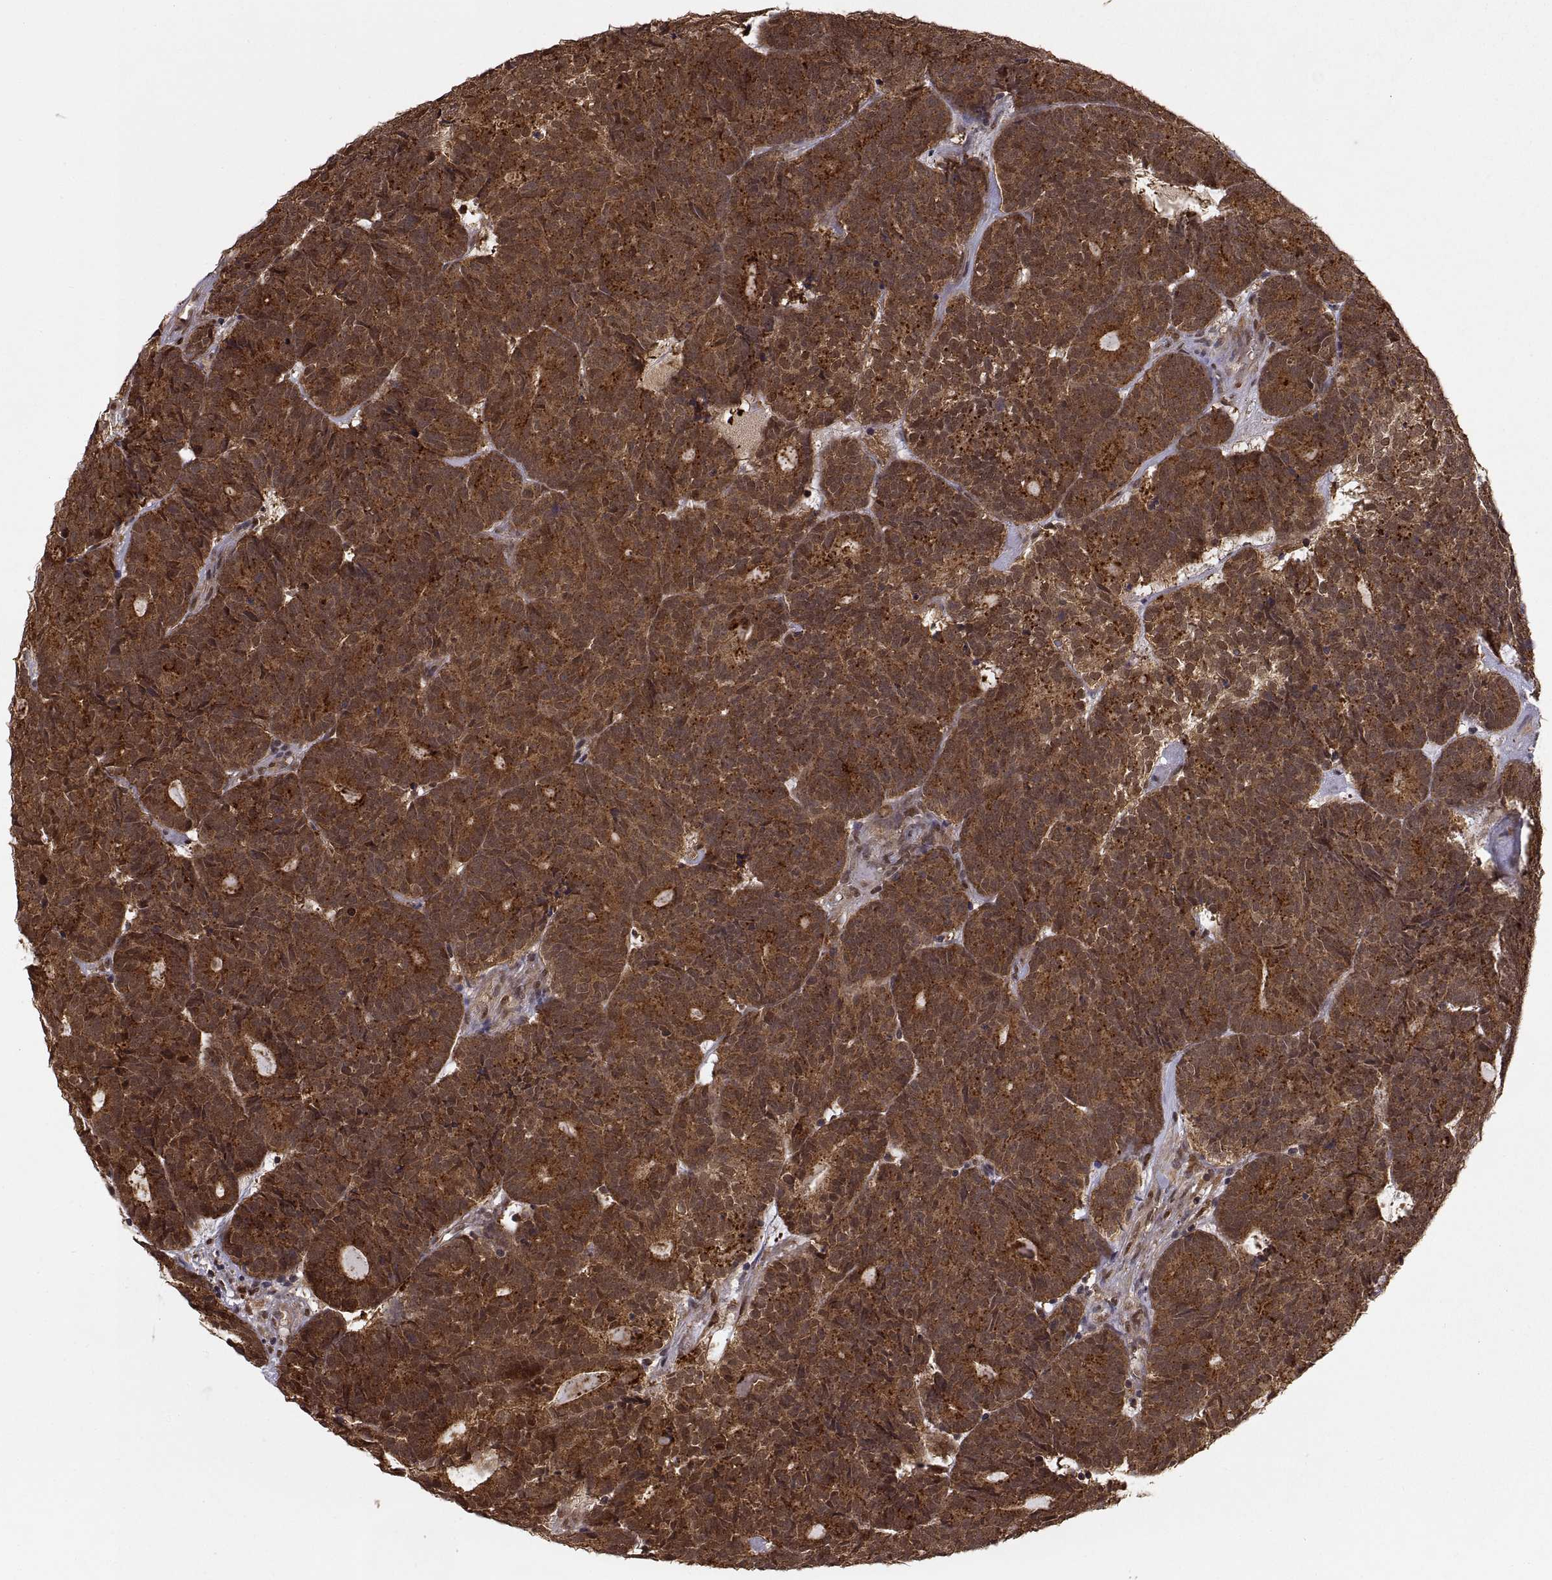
{"staining": {"intensity": "strong", "quantity": ">75%", "location": "cytoplasmic/membranous"}, "tissue": "head and neck cancer", "cell_type": "Tumor cells", "image_type": "cancer", "snomed": [{"axis": "morphology", "description": "Adenocarcinoma, NOS"}, {"axis": "topography", "description": "Head-Neck"}], "caption": "Head and neck adenocarcinoma stained for a protein (brown) shows strong cytoplasmic/membranous positive positivity in about >75% of tumor cells.", "gene": "PSMC2", "patient": {"sex": "female", "age": 81}}